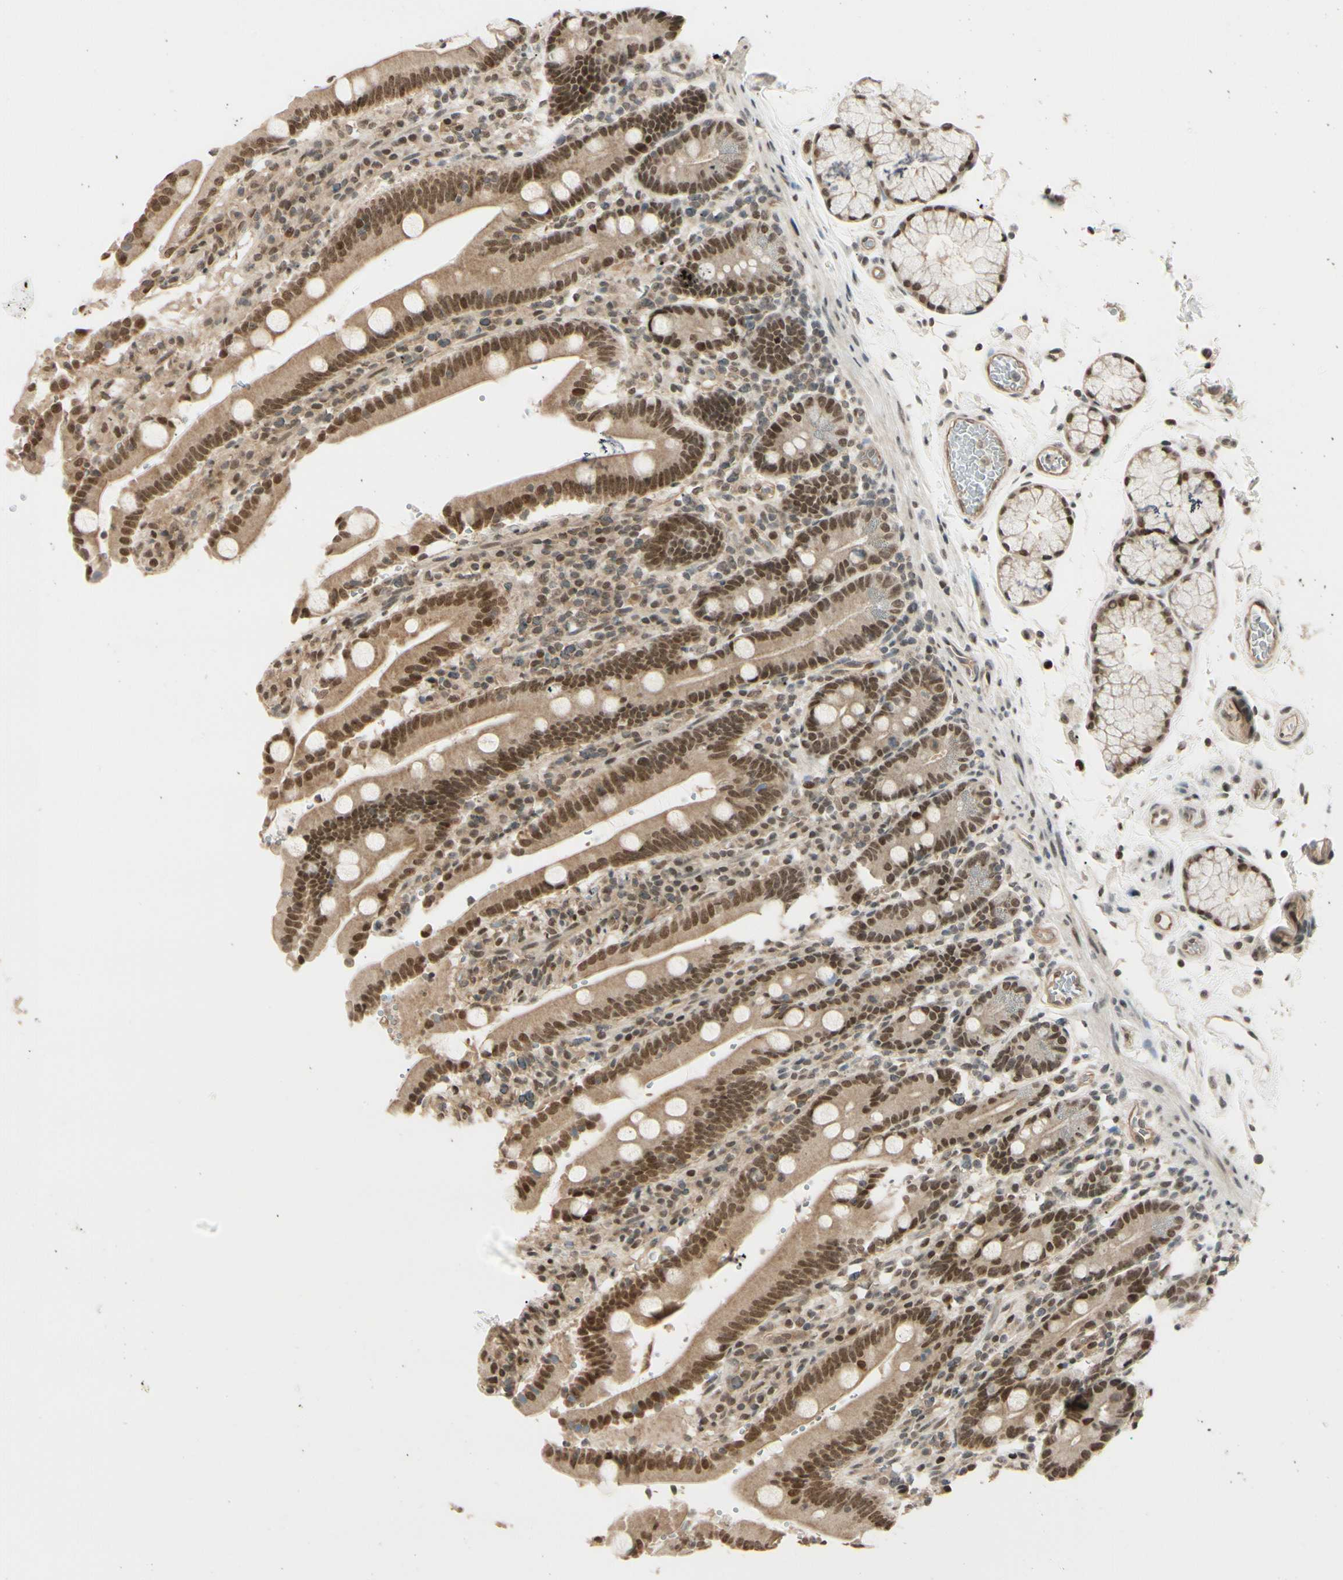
{"staining": {"intensity": "moderate", "quantity": ">75%", "location": "cytoplasmic/membranous,nuclear"}, "tissue": "duodenum", "cell_type": "Glandular cells", "image_type": "normal", "snomed": [{"axis": "morphology", "description": "Normal tissue, NOS"}, {"axis": "topography", "description": "Small intestine, NOS"}], "caption": "Immunohistochemical staining of unremarkable human duodenum exhibits moderate cytoplasmic/membranous,nuclear protein expression in about >75% of glandular cells. (brown staining indicates protein expression, while blue staining denotes nuclei).", "gene": "SUFU", "patient": {"sex": "female", "age": 71}}